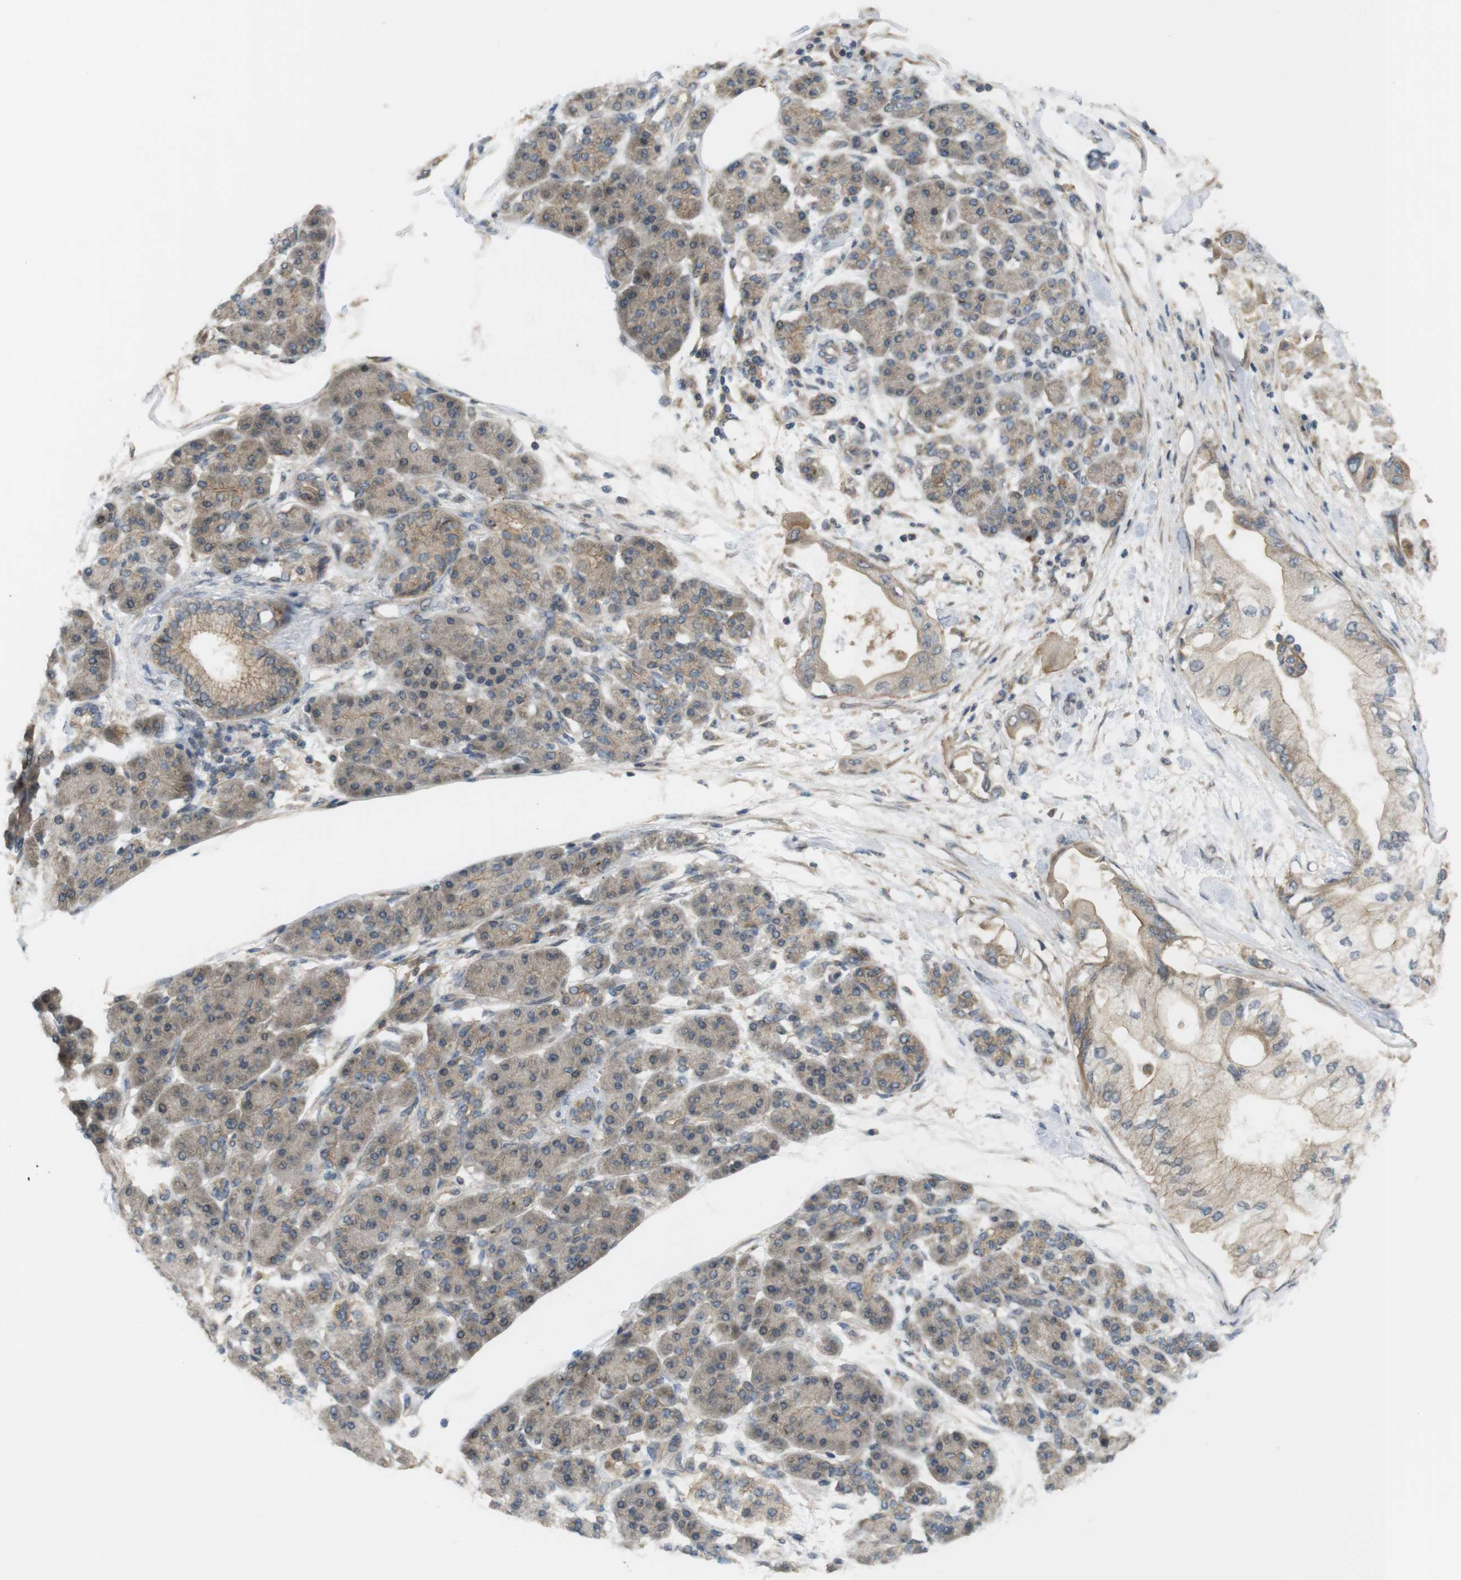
{"staining": {"intensity": "moderate", "quantity": "25%-75%", "location": "cytoplasmic/membranous"}, "tissue": "pancreatic cancer", "cell_type": "Tumor cells", "image_type": "cancer", "snomed": [{"axis": "morphology", "description": "Adenocarcinoma, NOS"}, {"axis": "morphology", "description": "Adenocarcinoma, metastatic, NOS"}, {"axis": "topography", "description": "Lymph node"}, {"axis": "topography", "description": "Pancreas"}, {"axis": "topography", "description": "Duodenum"}], "caption": "About 25%-75% of tumor cells in human pancreatic cancer (metastatic adenocarcinoma) show moderate cytoplasmic/membranous protein positivity as visualized by brown immunohistochemical staining.", "gene": "RNF130", "patient": {"sex": "female", "age": 64}}